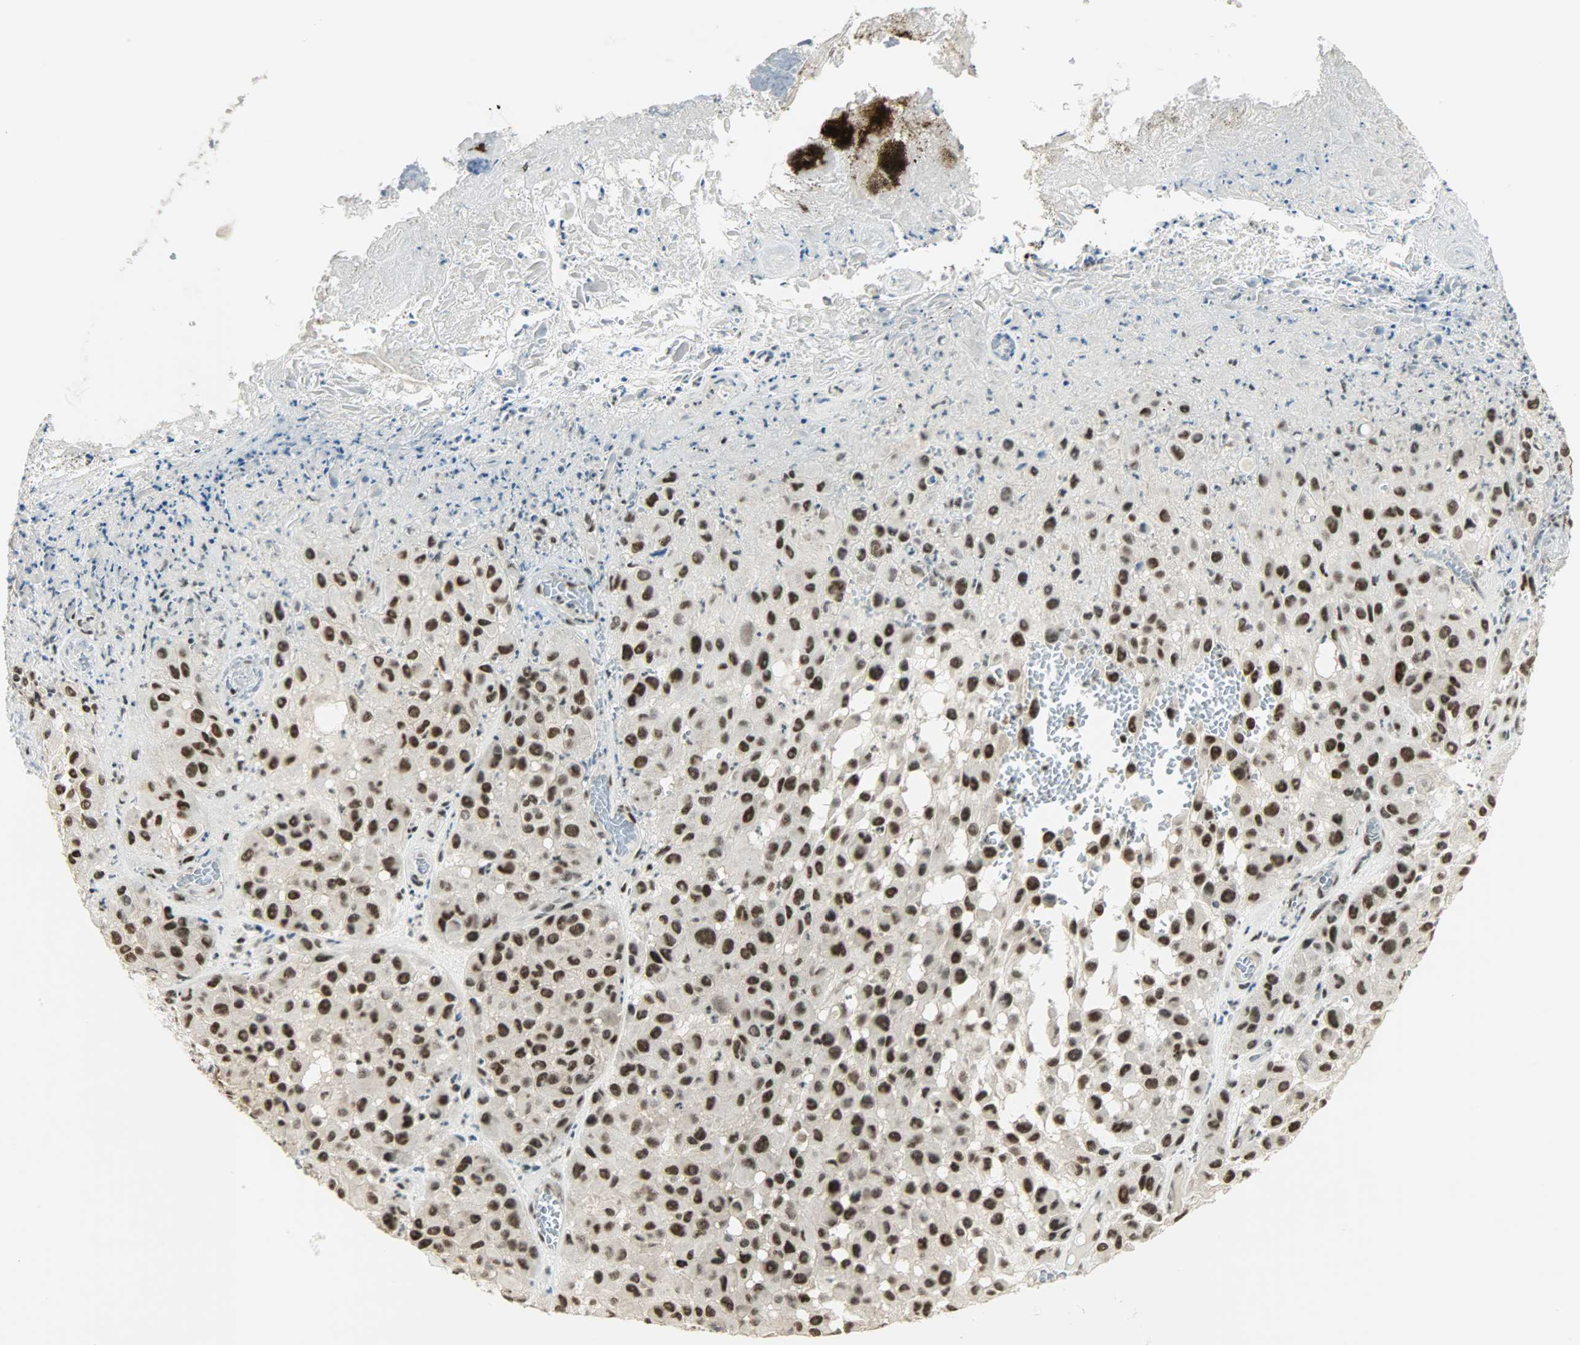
{"staining": {"intensity": "strong", "quantity": ">75%", "location": "nuclear"}, "tissue": "melanoma", "cell_type": "Tumor cells", "image_type": "cancer", "snomed": [{"axis": "morphology", "description": "Malignant melanoma, NOS"}, {"axis": "topography", "description": "Skin"}], "caption": "Melanoma tissue displays strong nuclear expression in about >75% of tumor cells (IHC, brightfield microscopy, high magnification).", "gene": "SUGP1", "patient": {"sex": "female", "age": 21}}